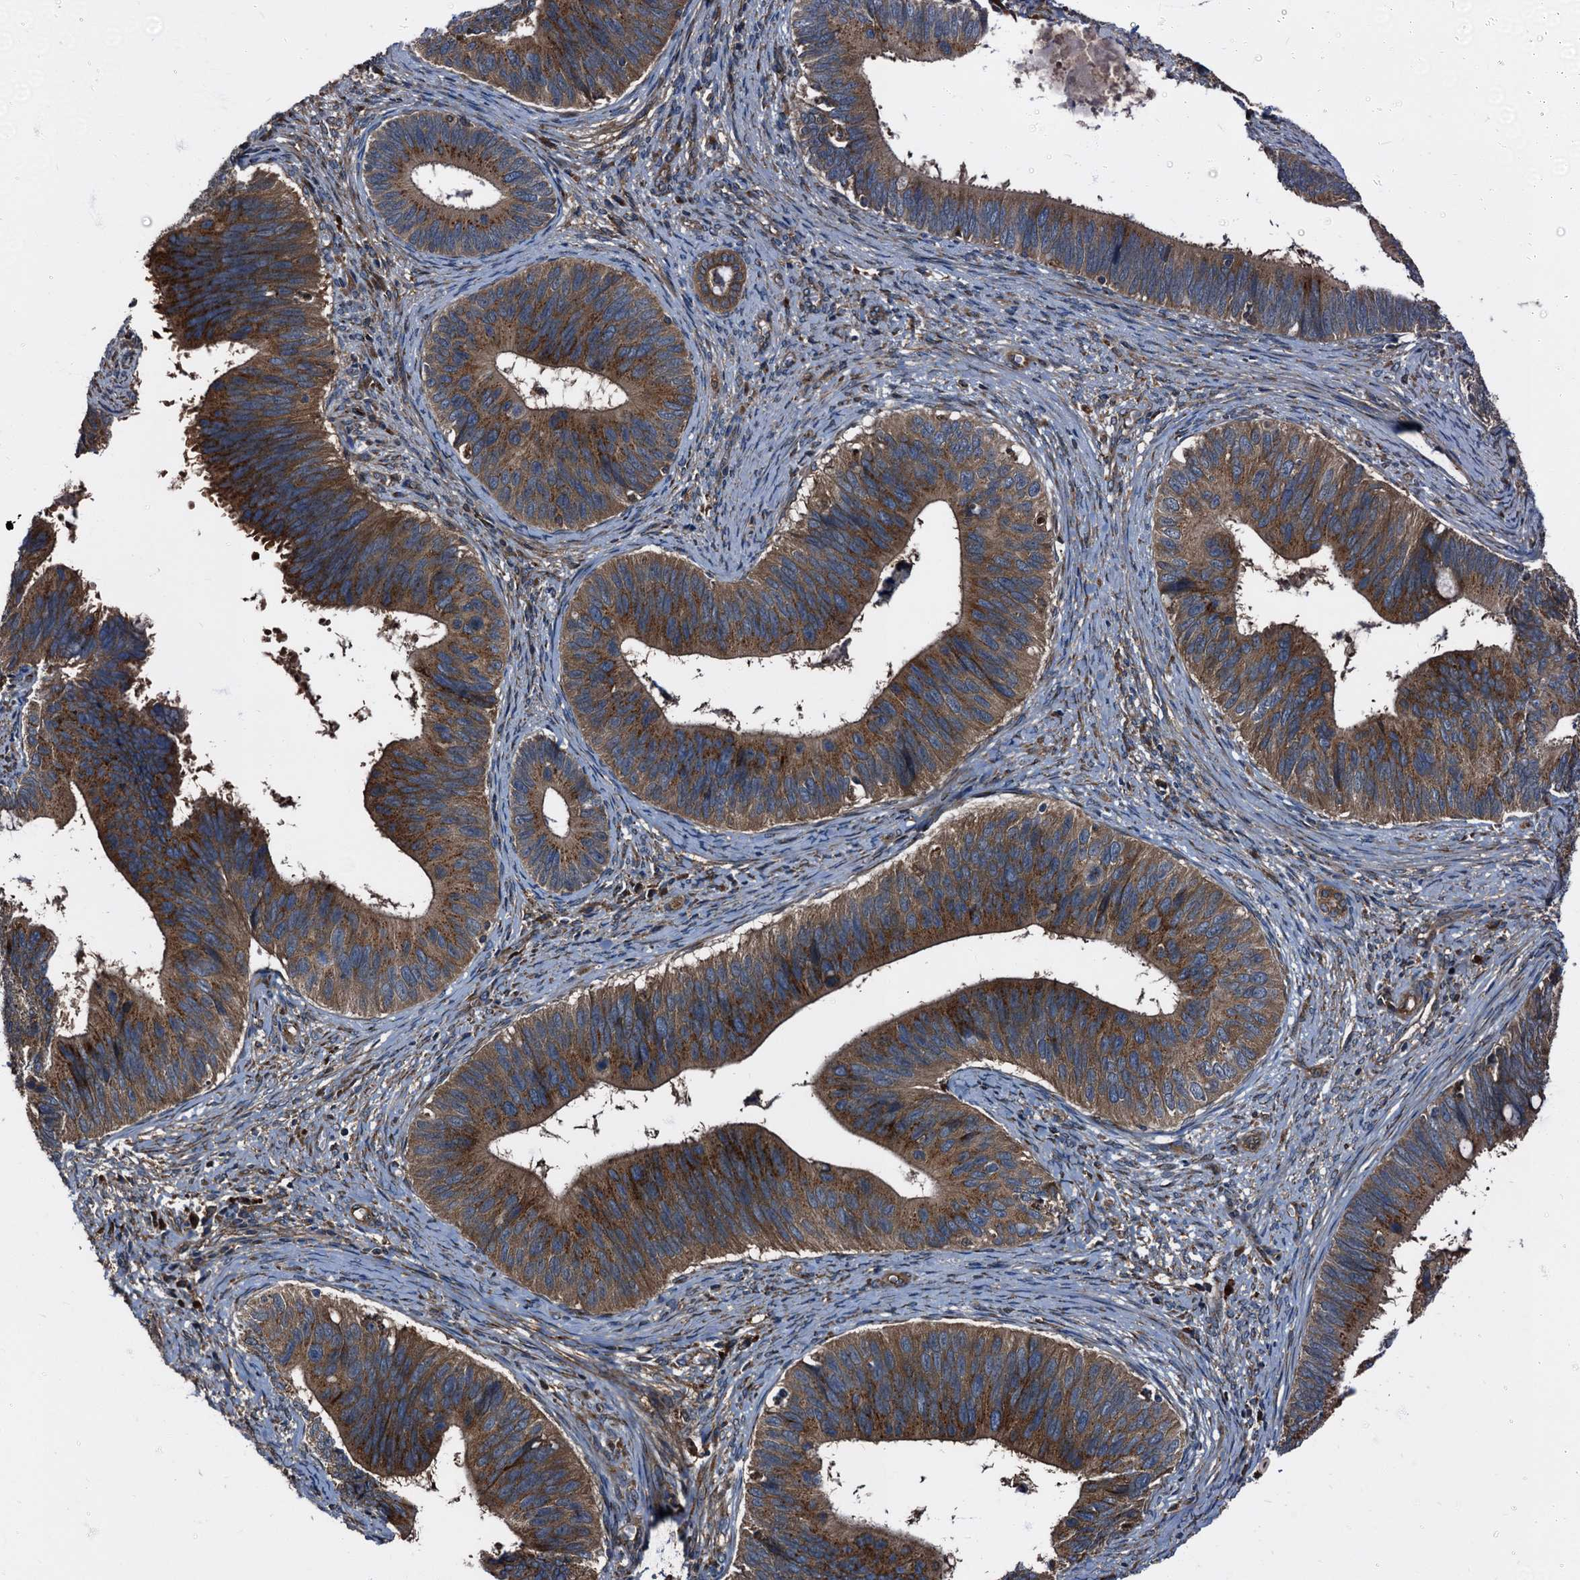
{"staining": {"intensity": "strong", "quantity": ">75%", "location": "cytoplasmic/membranous"}, "tissue": "cervical cancer", "cell_type": "Tumor cells", "image_type": "cancer", "snomed": [{"axis": "morphology", "description": "Adenocarcinoma, NOS"}, {"axis": "topography", "description": "Cervix"}], "caption": "Immunohistochemistry (DAB) staining of human cervical cancer (adenocarcinoma) demonstrates strong cytoplasmic/membranous protein expression in about >75% of tumor cells. The staining was performed using DAB to visualize the protein expression in brown, while the nuclei were stained in blue with hematoxylin (Magnification: 20x).", "gene": "PEX5", "patient": {"sex": "female", "age": 42}}